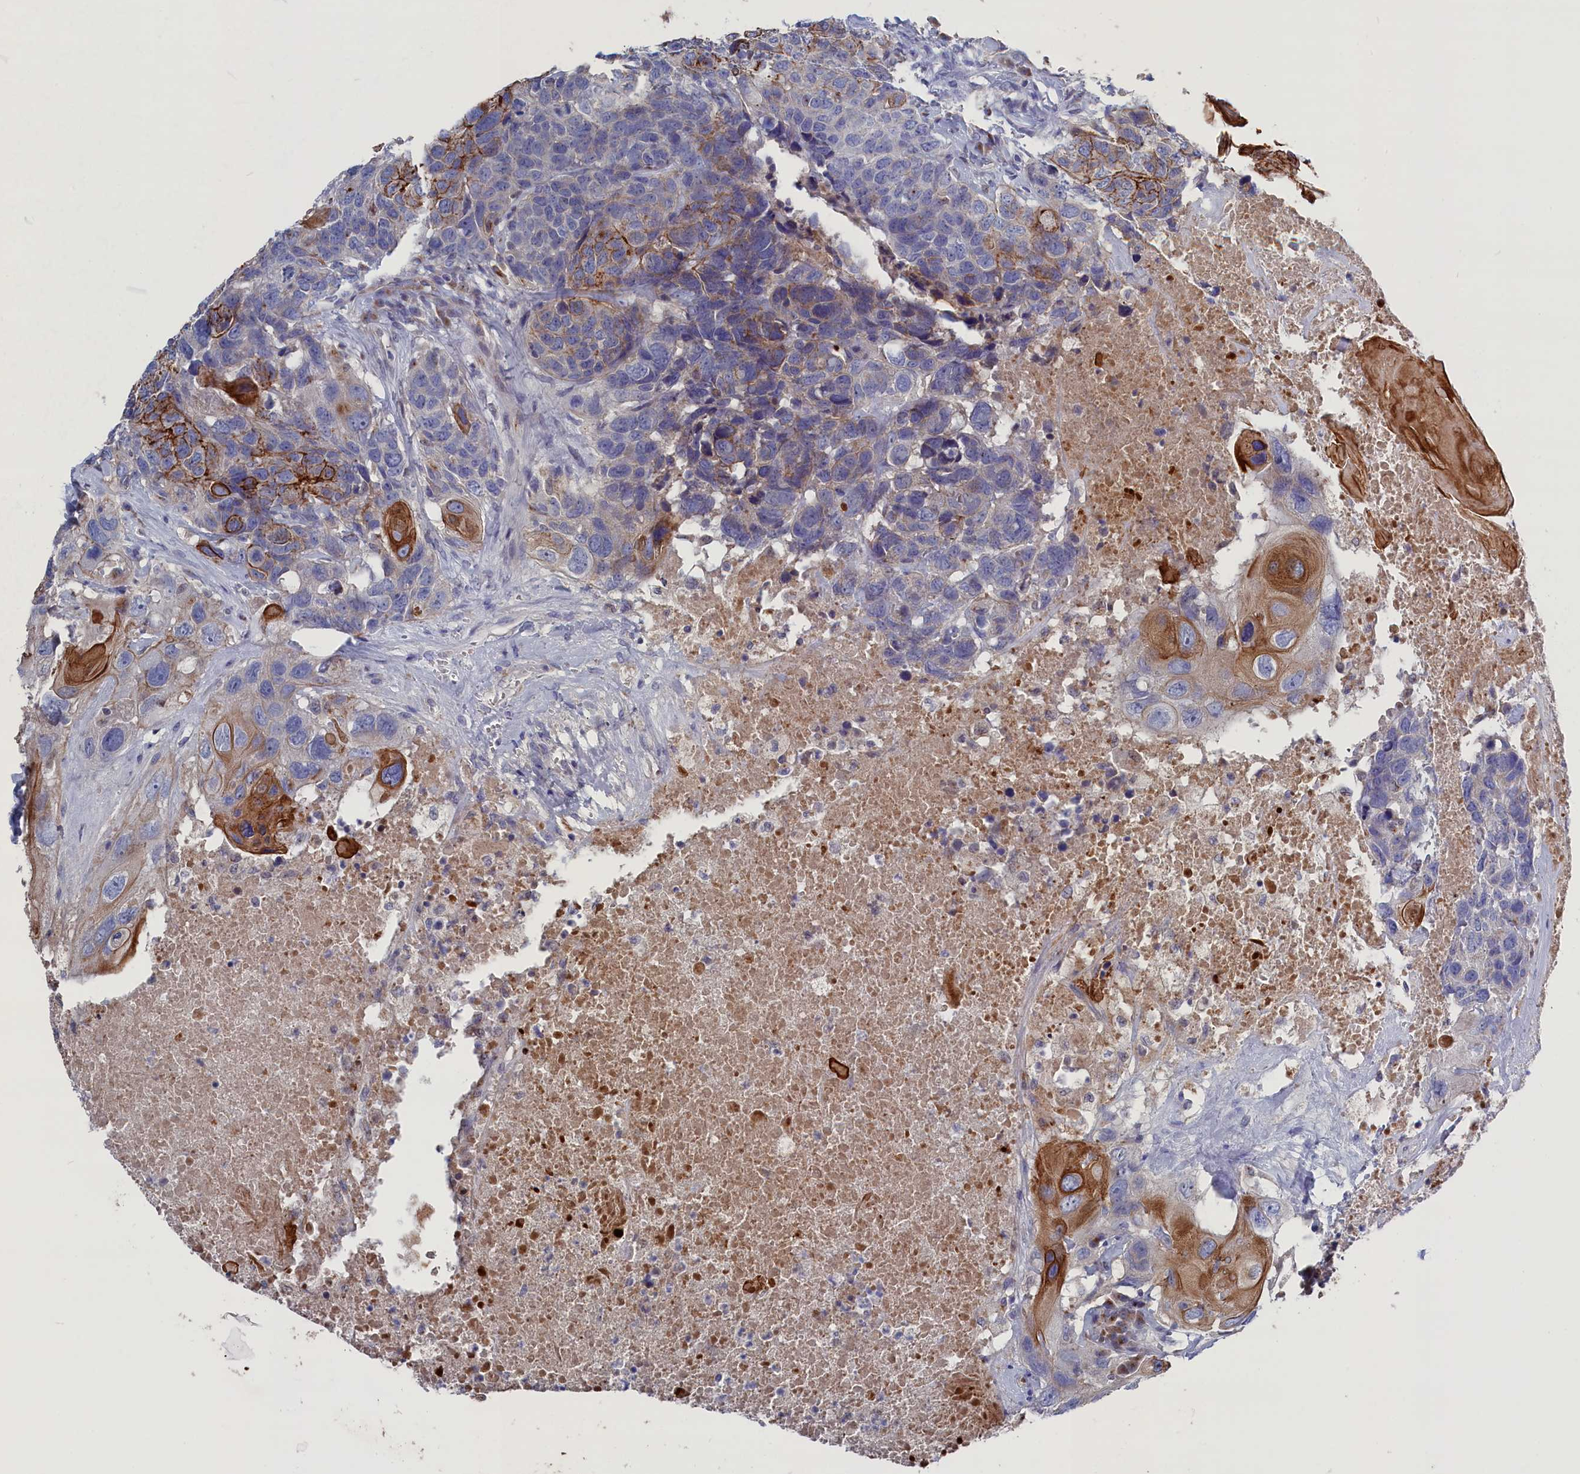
{"staining": {"intensity": "strong", "quantity": "<25%", "location": "cytoplasmic/membranous"}, "tissue": "head and neck cancer", "cell_type": "Tumor cells", "image_type": "cancer", "snomed": [{"axis": "morphology", "description": "Squamous cell carcinoma, NOS"}, {"axis": "topography", "description": "Head-Neck"}], "caption": "High-power microscopy captured an immunohistochemistry (IHC) image of head and neck cancer (squamous cell carcinoma), revealing strong cytoplasmic/membranous positivity in about <25% of tumor cells. Immunohistochemistry (ihc) stains the protein of interest in brown and the nuclei are stained blue.", "gene": "GPR108", "patient": {"sex": "male", "age": 66}}